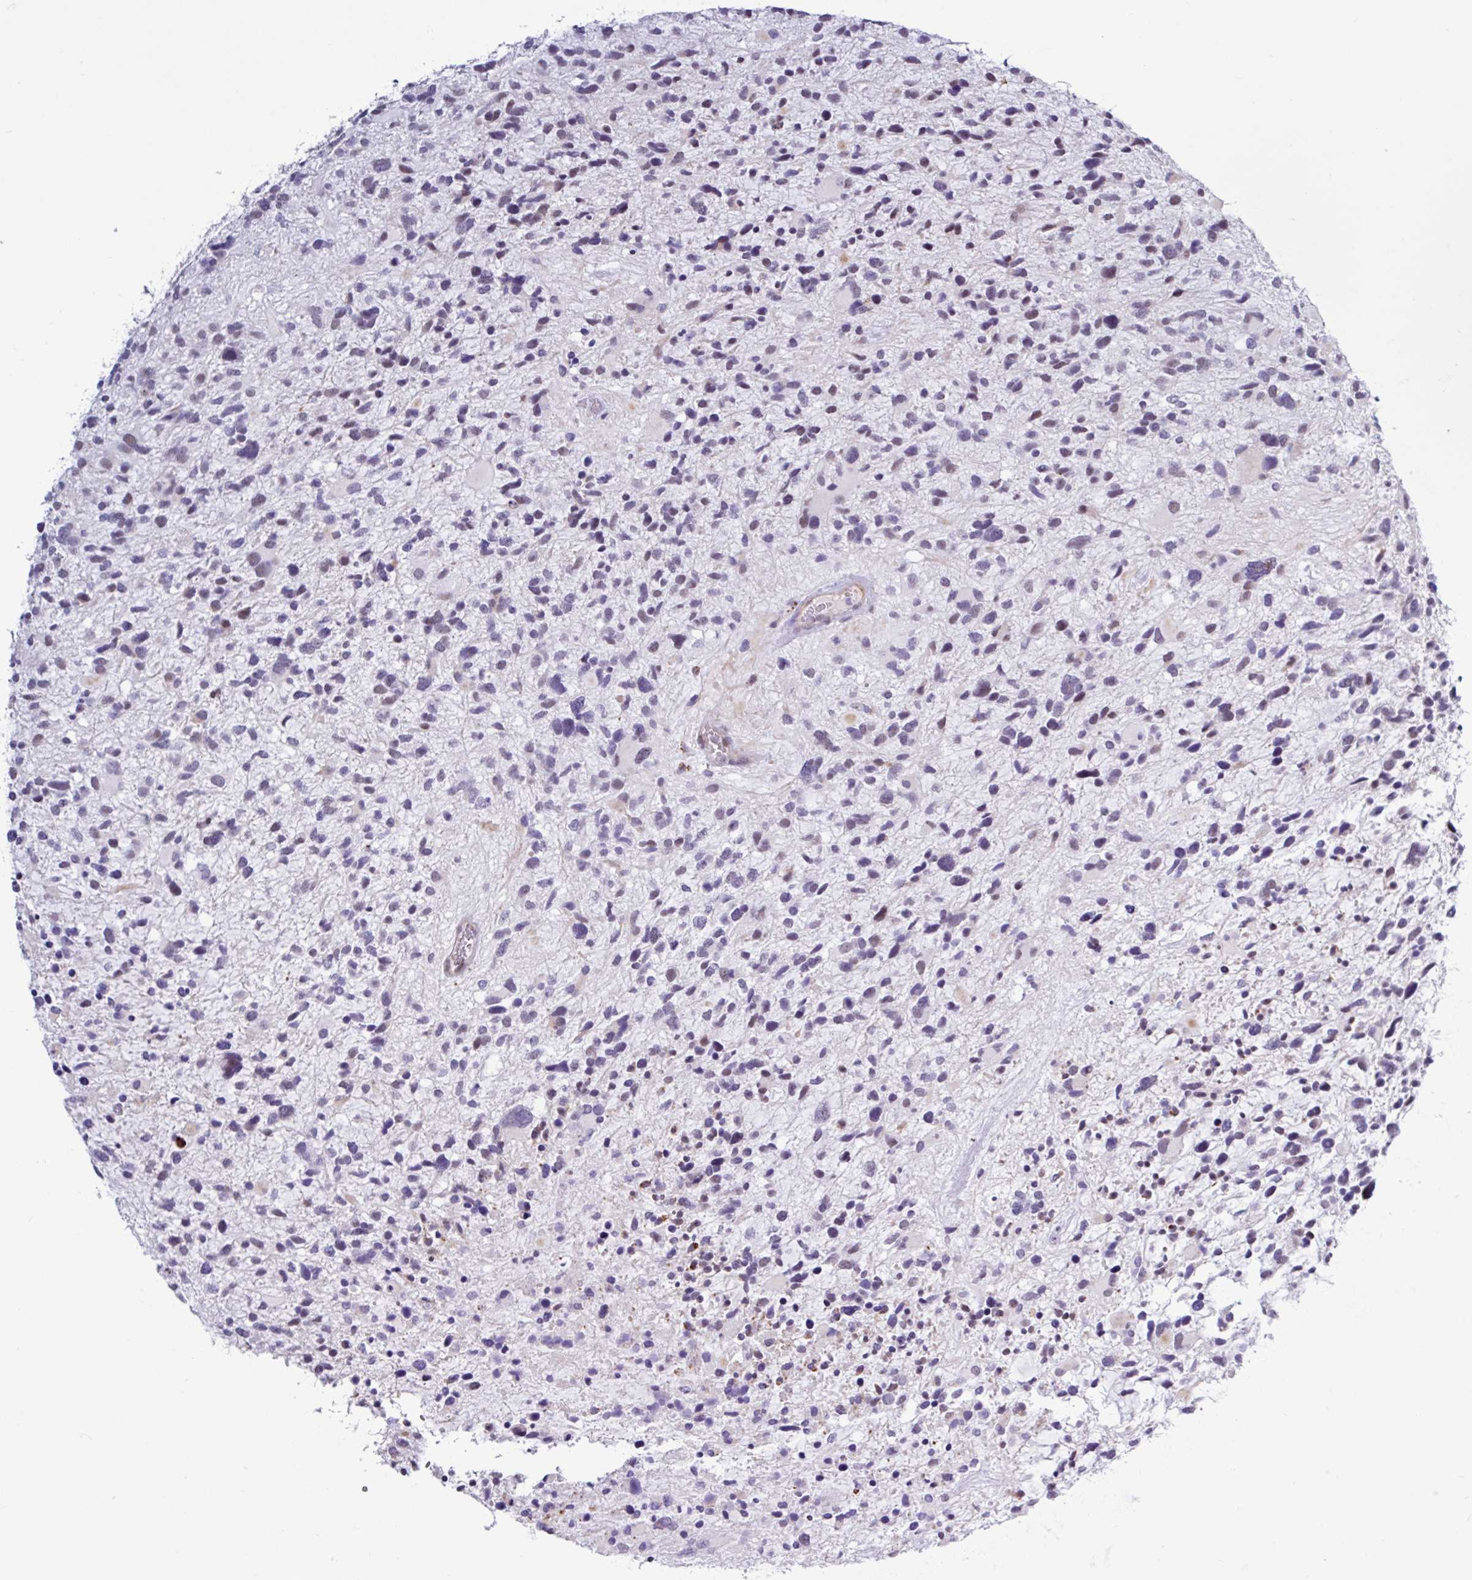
{"staining": {"intensity": "weak", "quantity": "<25%", "location": "nuclear"}, "tissue": "glioma", "cell_type": "Tumor cells", "image_type": "cancer", "snomed": [{"axis": "morphology", "description": "Glioma, malignant, High grade"}, {"axis": "topography", "description": "Brain"}], "caption": "This is an immunohistochemistry image of high-grade glioma (malignant). There is no expression in tumor cells.", "gene": "AMIGO2", "patient": {"sex": "female", "age": 11}}